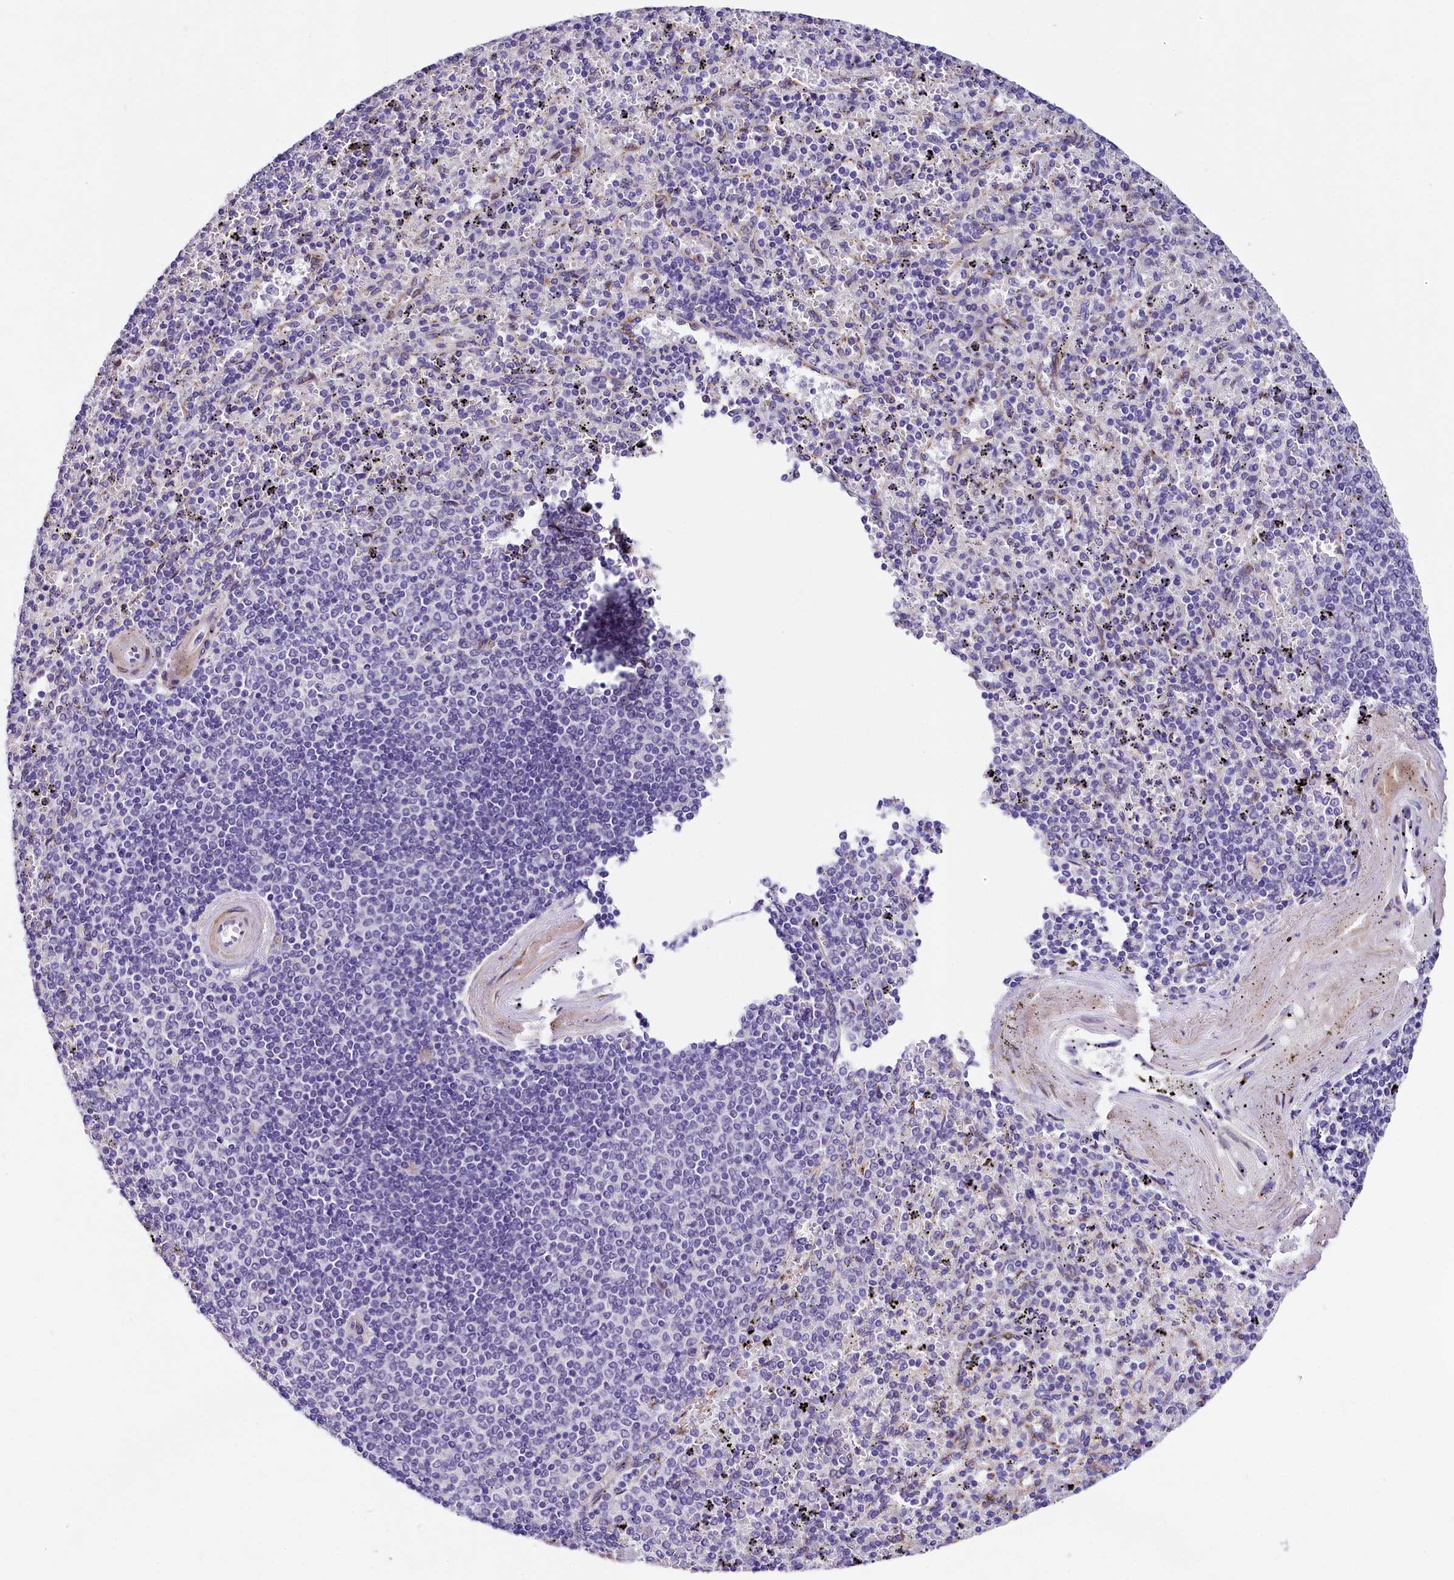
{"staining": {"intensity": "negative", "quantity": "none", "location": "none"}, "tissue": "spleen", "cell_type": "Cells in red pulp", "image_type": "normal", "snomed": [{"axis": "morphology", "description": "Normal tissue, NOS"}, {"axis": "topography", "description": "Spleen"}], "caption": "This histopathology image is of unremarkable spleen stained with immunohistochemistry to label a protein in brown with the nuclei are counter-stained blue. There is no staining in cells in red pulp.", "gene": "ITGA1", "patient": {"sex": "male", "age": 82}}